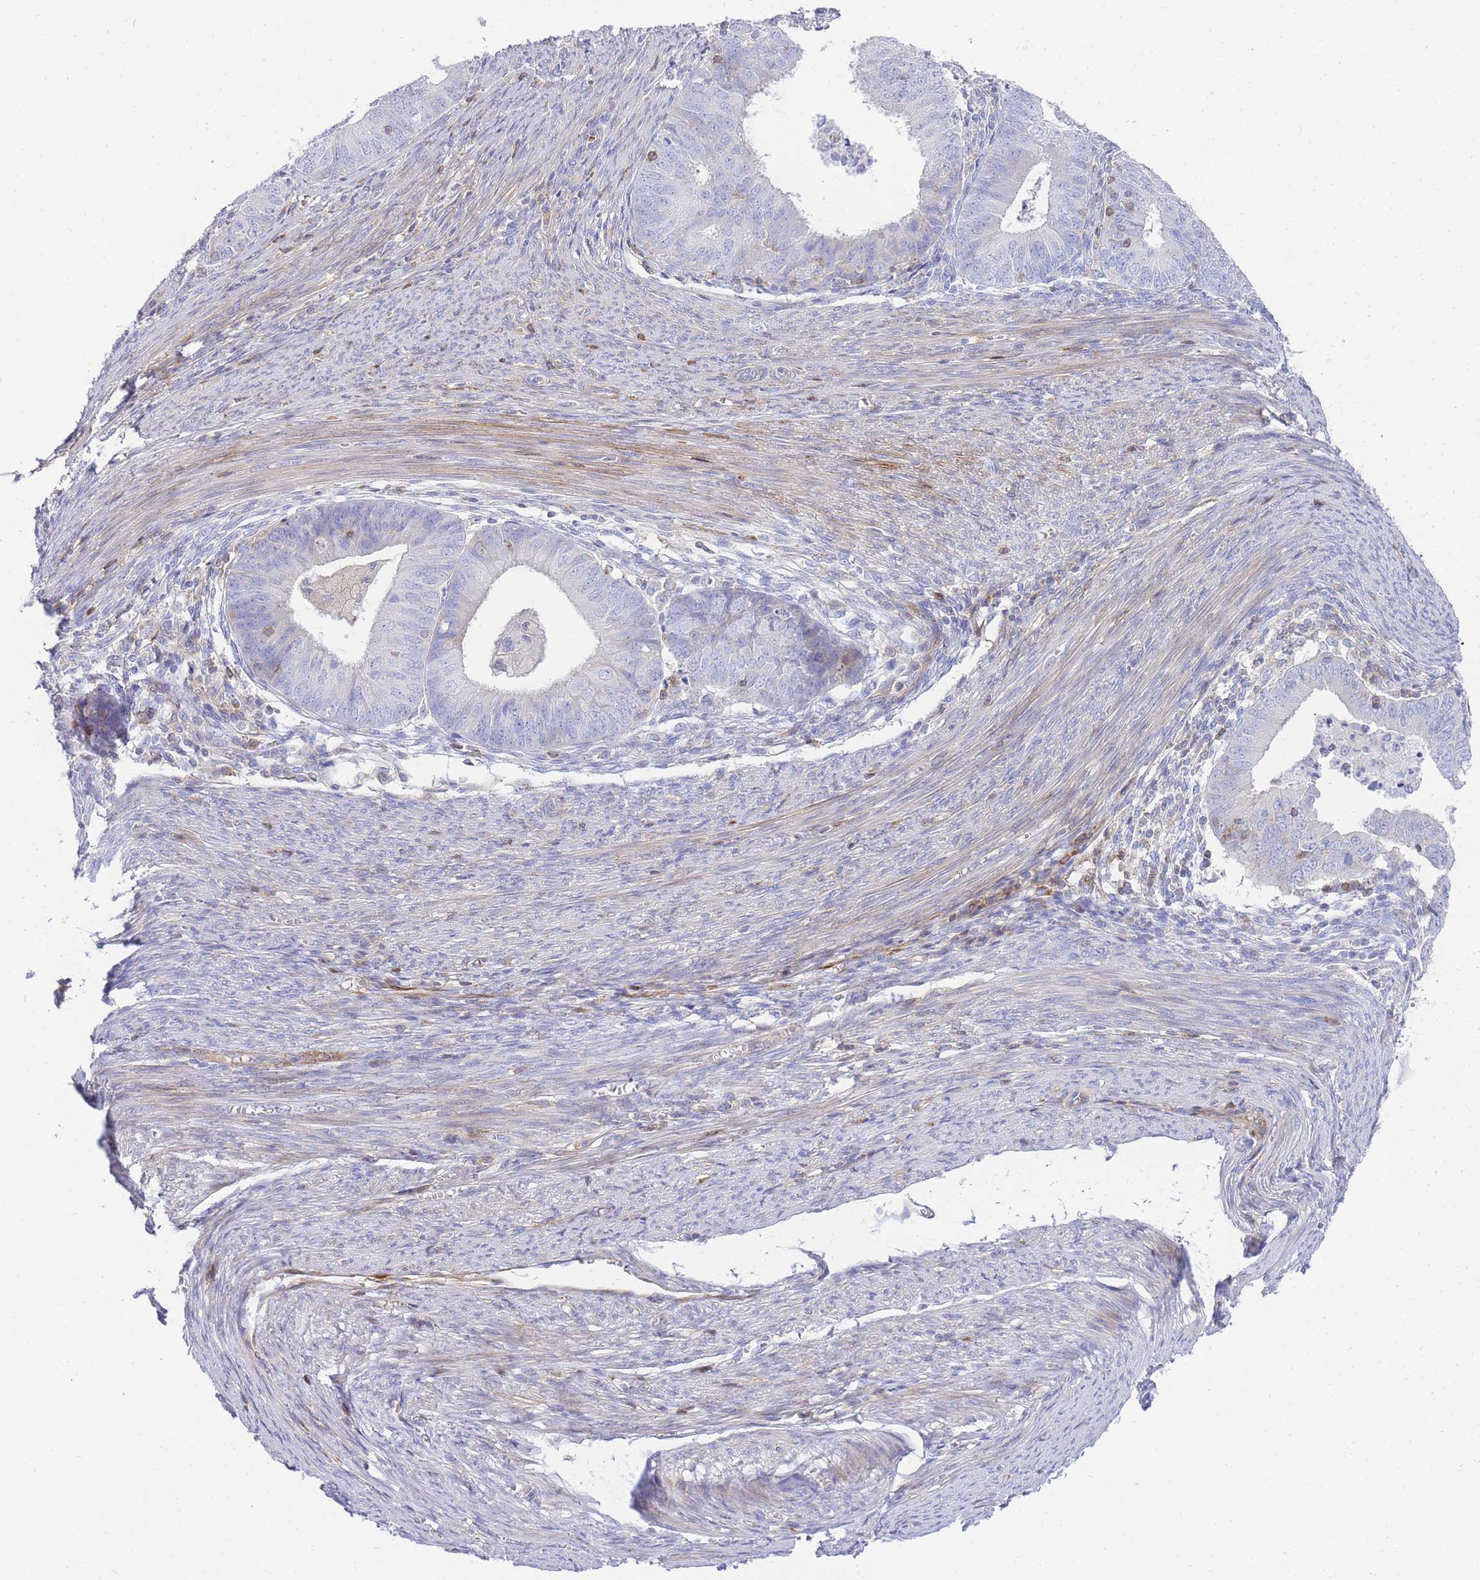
{"staining": {"intensity": "negative", "quantity": "none", "location": "none"}, "tissue": "endometrial cancer", "cell_type": "Tumor cells", "image_type": "cancer", "snomed": [{"axis": "morphology", "description": "Adenocarcinoma, NOS"}, {"axis": "topography", "description": "Endometrium"}], "caption": "Protein analysis of endometrial cancer (adenocarcinoma) reveals no significant expression in tumor cells.", "gene": "FBN3", "patient": {"sex": "female", "age": 57}}